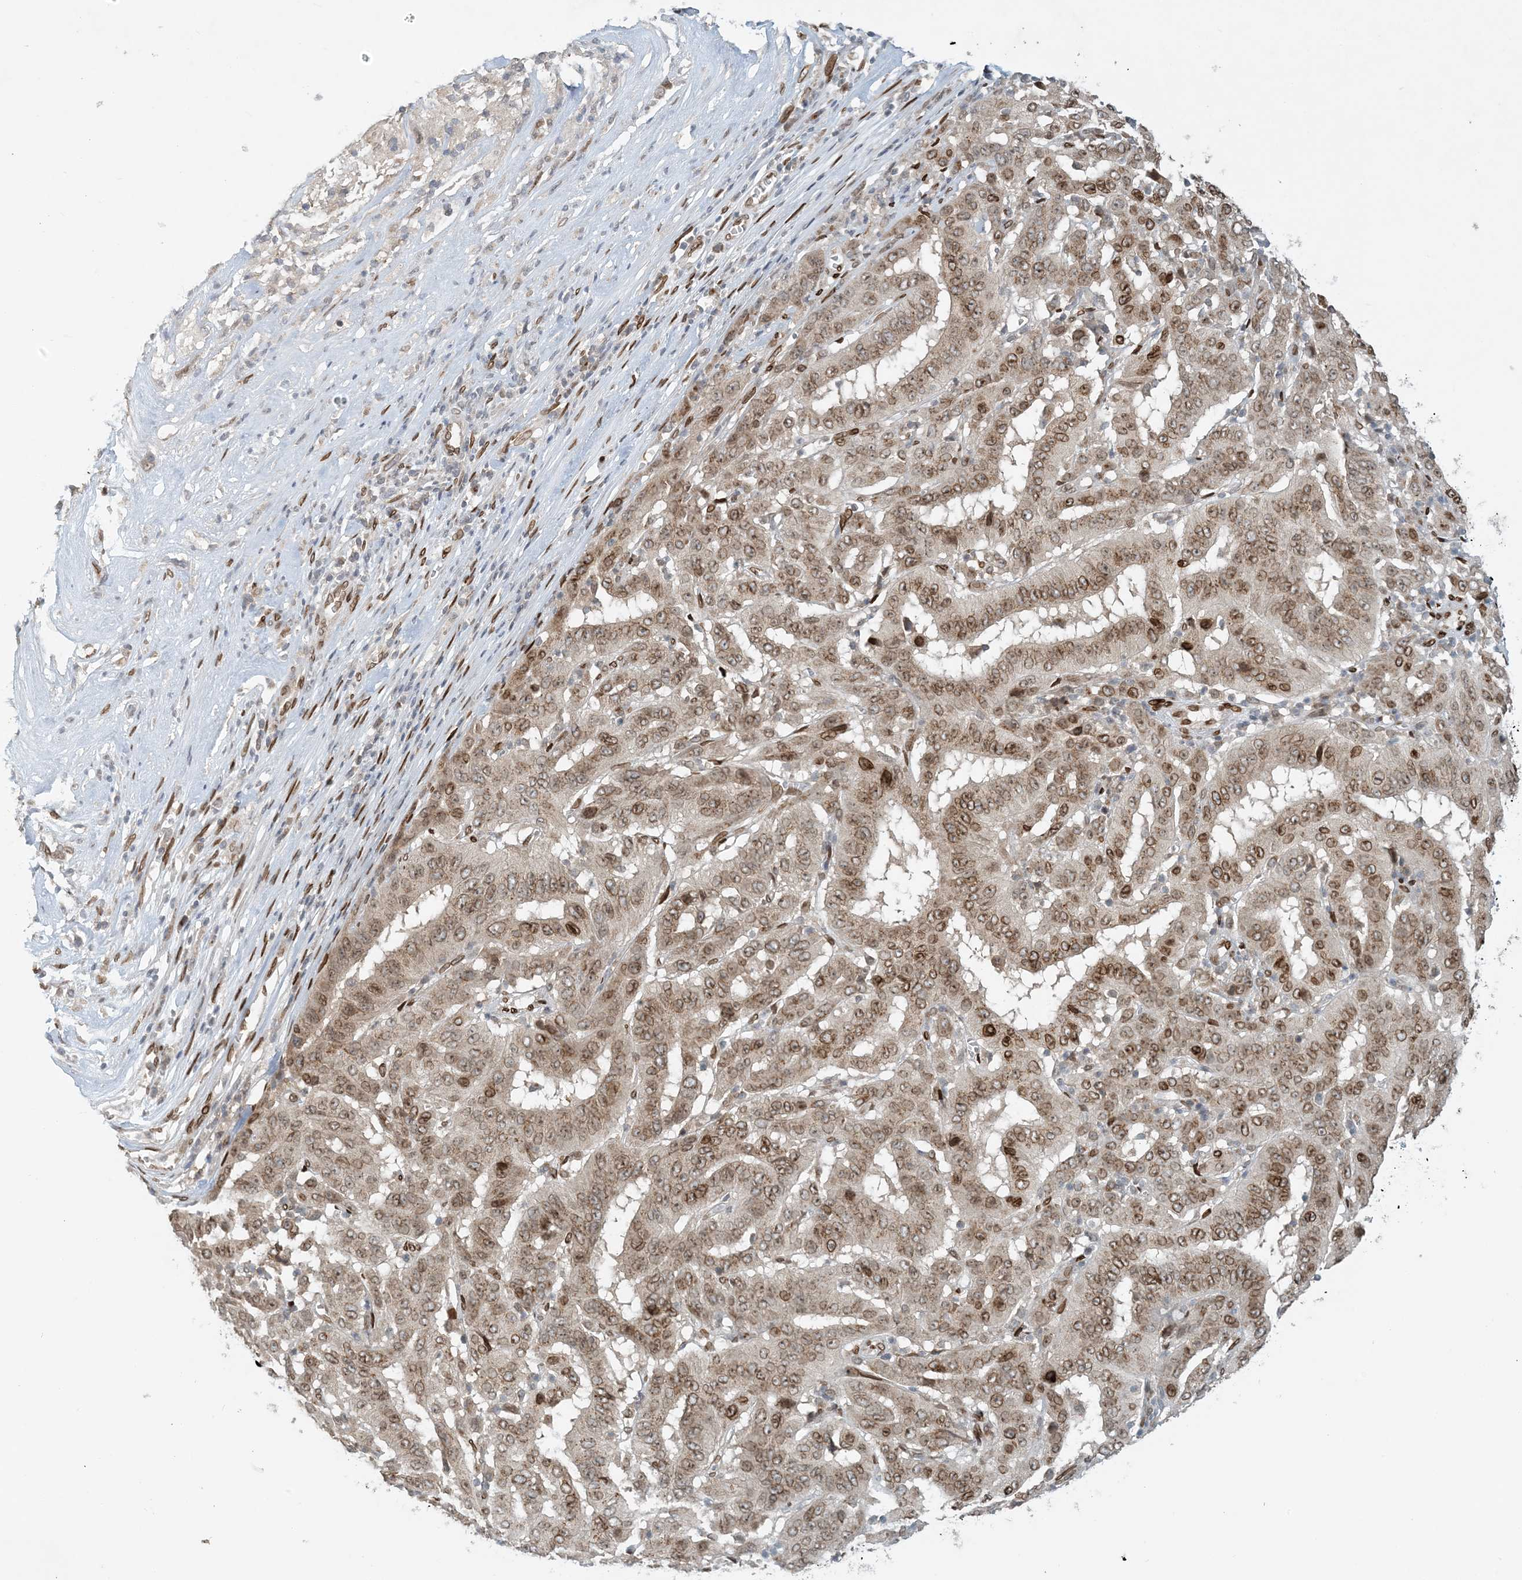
{"staining": {"intensity": "moderate", "quantity": ">75%", "location": "cytoplasmic/membranous,nuclear"}, "tissue": "pancreatic cancer", "cell_type": "Tumor cells", "image_type": "cancer", "snomed": [{"axis": "morphology", "description": "Adenocarcinoma, NOS"}, {"axis": "topography", "description": "Pancreas"}], "caption": "A brown stain shows moderate cytoplasmic/membranous and nuclear positivity of a protein in pancreatic adenocarcinoma tumor cells.", "gene": "SLC35A2", "patient": {"sex": "male", "age": 63}}